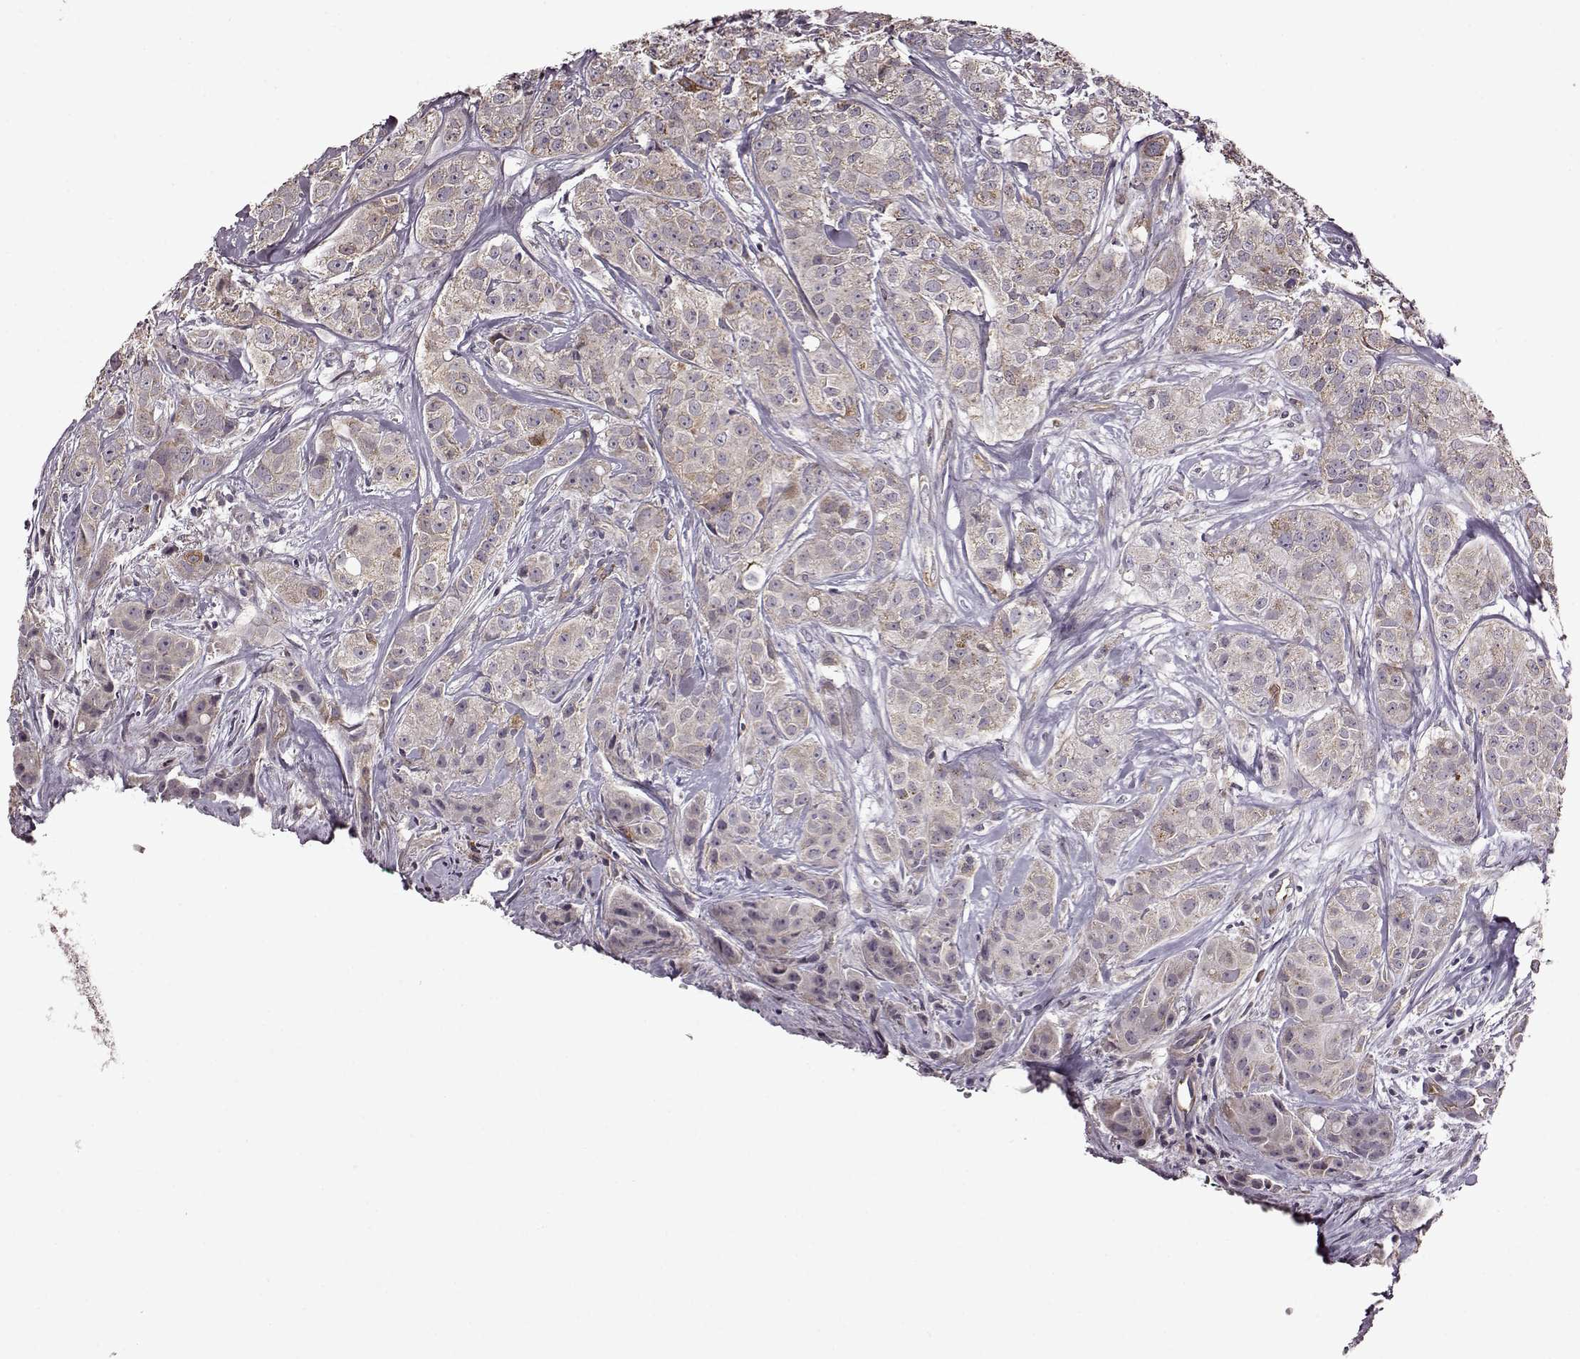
{"staining": {"intensity": "weak", "quantity": ">75%", "location": "cytoplasmic/membranous"}, "tissue": "breast cancer", "cell_type": "Tumor cells", "image_type": "cancer", "snomed": [{"axis": "morphology", "description": "Duct carcinoma"}, {"axis": "topography", "description": "Breast"}], "caption": "Brown immunohistochemical staining in human breast cancer reveals weak cytoplasmic/membranous staining in approximately >75% of tumor cells.", "gene": "MTSS1", "patient": {"sex": "female", "age": 43}}